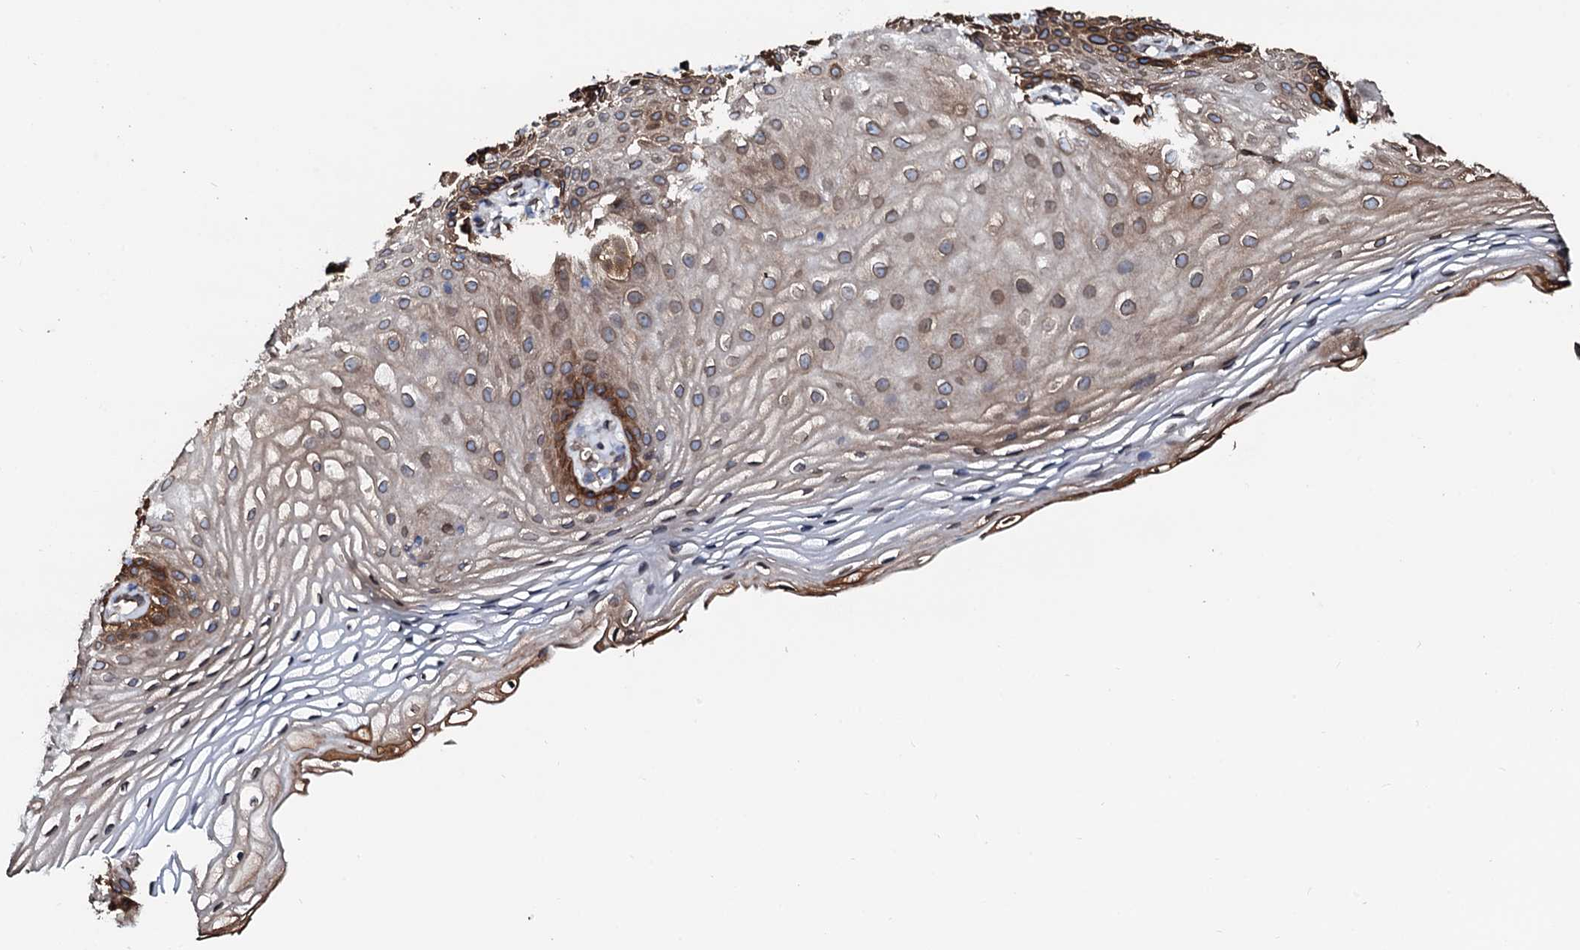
{"staining": {"intensity": "moderate", "quantity": ">75%", "location": "cytoplasmic/membranous,nuclear"}, "tissue": "vagina", "cell_type": "Squamous epithelial cells", "image_type": "normal", "snomed": [{"axis": "morphology", "description": "Normal tissue, NOS"}, {"axis": "topography", "description": "Vagina"}], "caption": "A high-resolution micrograph shows immunohistochemistry (IHC) staining of benign vagina, which shows moderate cytoplasmic/membranous,nuclear positivity in about >75% of squamous epithelial cells. The protein of interest is shown in brown color, while the nuclei are stained blue.", "gene": "NRP2", "patient": {"sex": "female", "age": 60}}